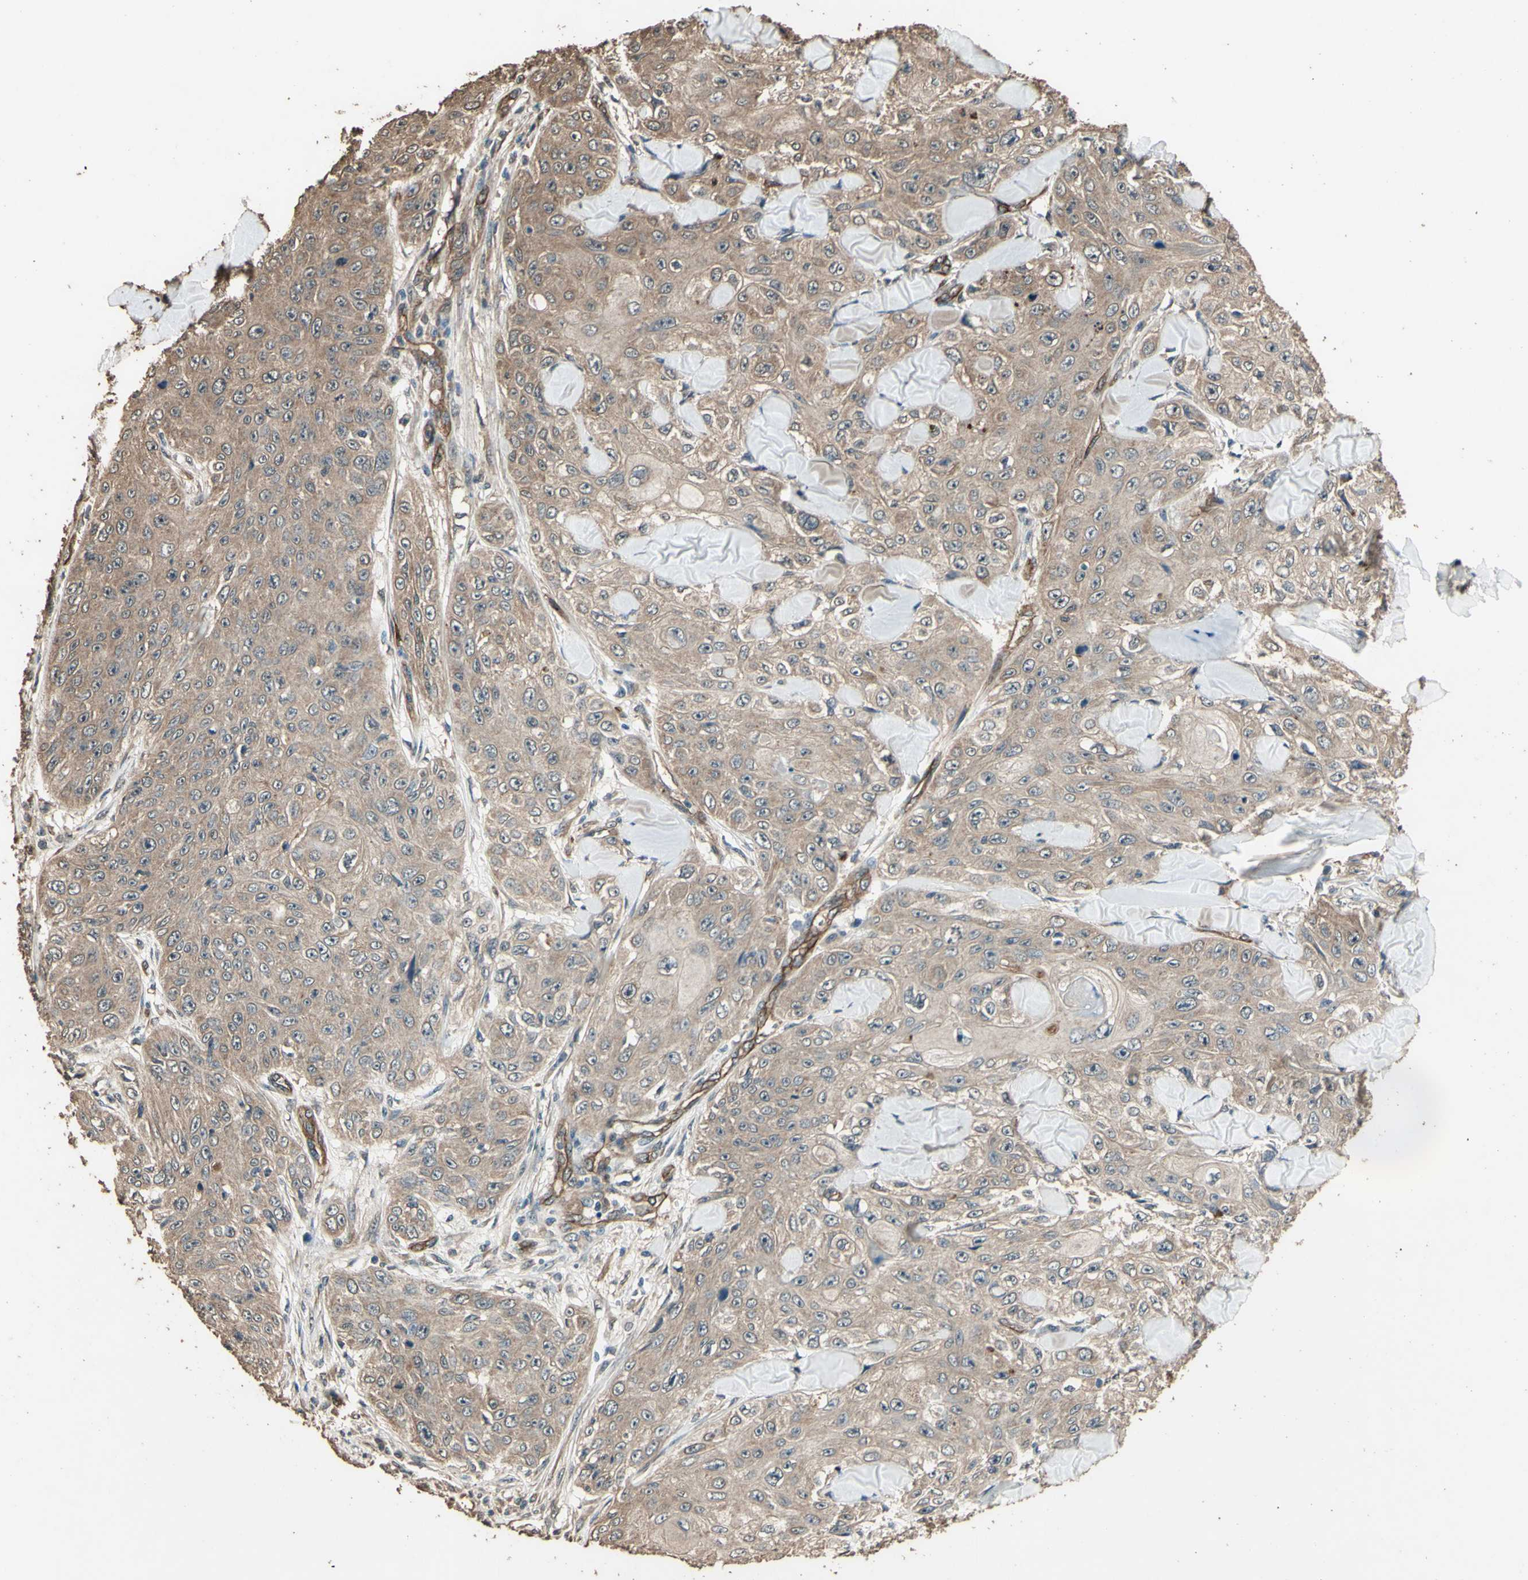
{"staining": {"intensity": "moderate", "quantity": ">75%", "location": "cytoplasmic/membranous"}, "tissue": "skin cancer", "cell_type": "Tumor cells", "image_type": "cancer", "snomed": [{"axis": "morphology", "description": "Squamous cell carcinoma, NOS"}, {"axis": "topography", "description": "Skin"}], "caption": "Immunohistochemistry (IHC) of human skin squamous cell carcinoma reveals medium levels of moderate cytoplasmic/membranous positivity in approximately >75% of tumor cells. (IHC, brightfield microscopy, high magnification).", "gene": "TSPO", "patient": {"sex": "male", "age": 86}}